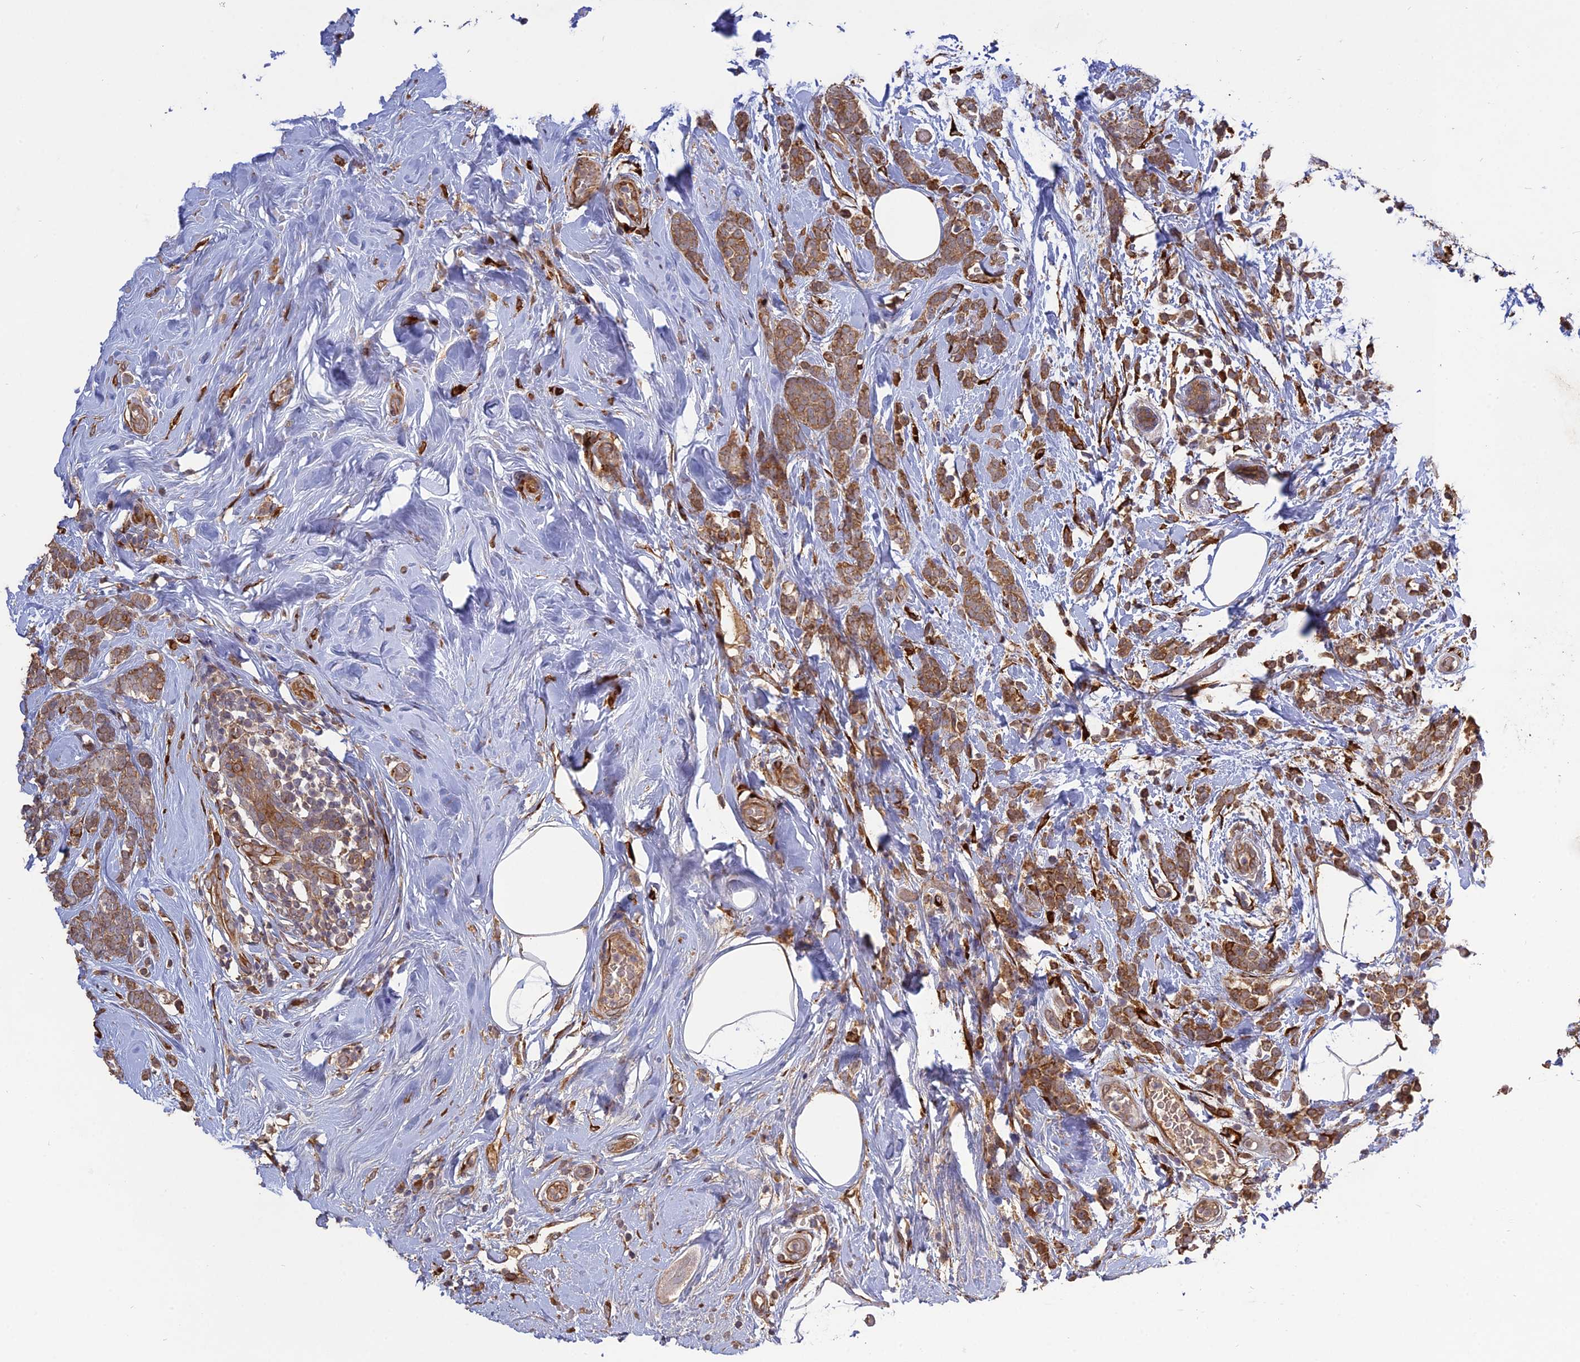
{"staining": {"intensity": "moderate", "quantity": ">75%", "location": "cytoplasmic/membranous"}, "tissue": "breast cancer", "cell_type": "Tumor cells", "image_type": "cancer", "snomed": [{"axis": "morphology", "description": "Lobular carcinoma"}, {"axis": "topography", "description": "Breast"}], "caption": "IHC image of neoplastic tissue: lobular carcinoma (breast) stained using IHC displays medium levels of moderate protein expression localized specifically in the cytoplasmic/membranous of tumor cells, appearing as a cytoplasmic/membranous brown color.", "gene": "PPIC", "patient": {"sex": "female", "age": 58}}